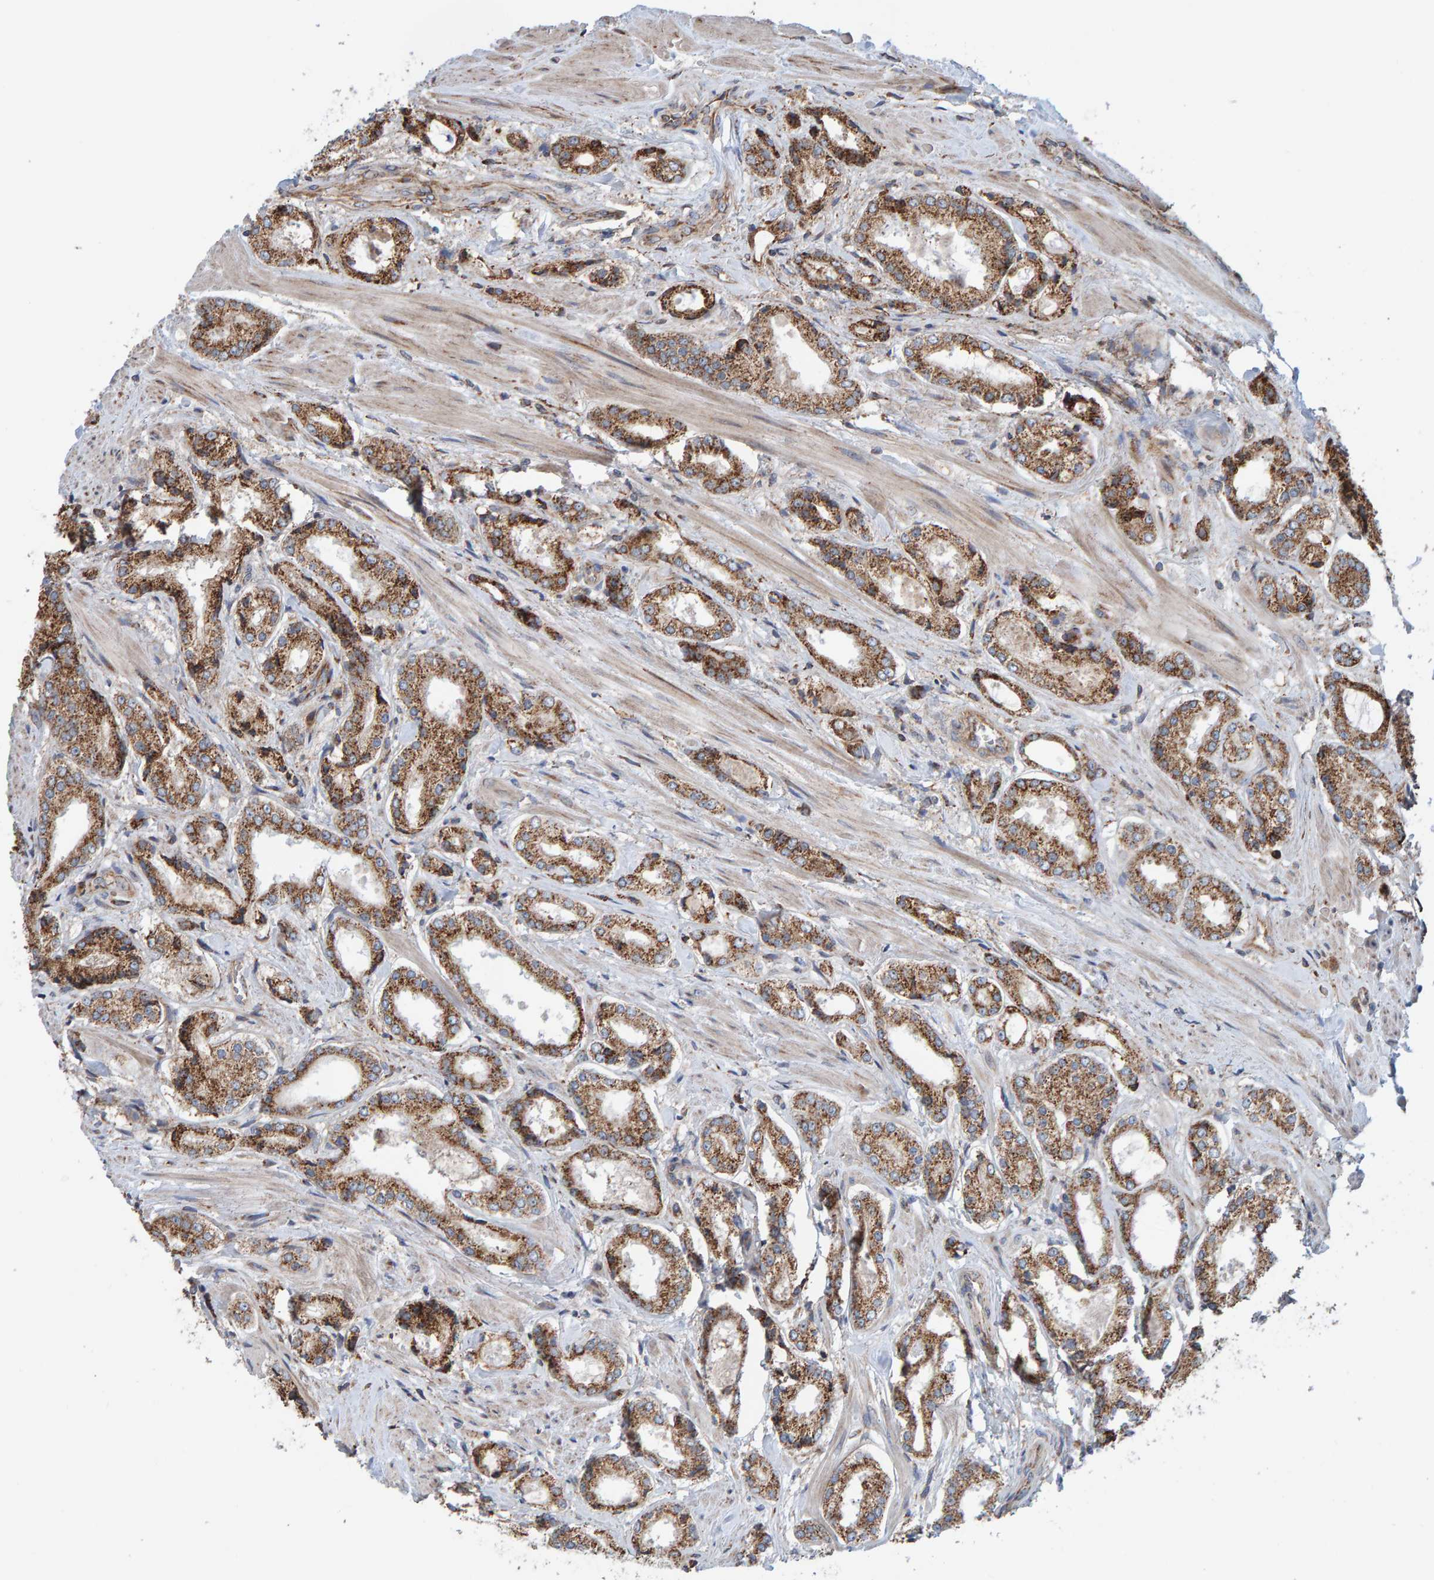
{"staining": {"intensity": "strong", "quantity": ">75%", "location": "cytoplasmic/membranous"}, "tissue": "prostate cancer", "cell_type": "Tumor cells", "image_type": "cancer", "snomed": [{"axis": "morphology", "description": "Adenocarcinoma, Low grade"}, {"axis": "topography", "description": "Prostate"}], "caption": "Prostate cancer (adenocarcinoma (low-grade)) stained with DAB (3,3'-diaminobenzidine) immunohistochemistry (IHC) shows high levels of strong cytoplasmic/membranous staining in approximately >75% of tumor cells.", "gene": "MRPL45", "patient": {"sex": "male", "age": 62}}